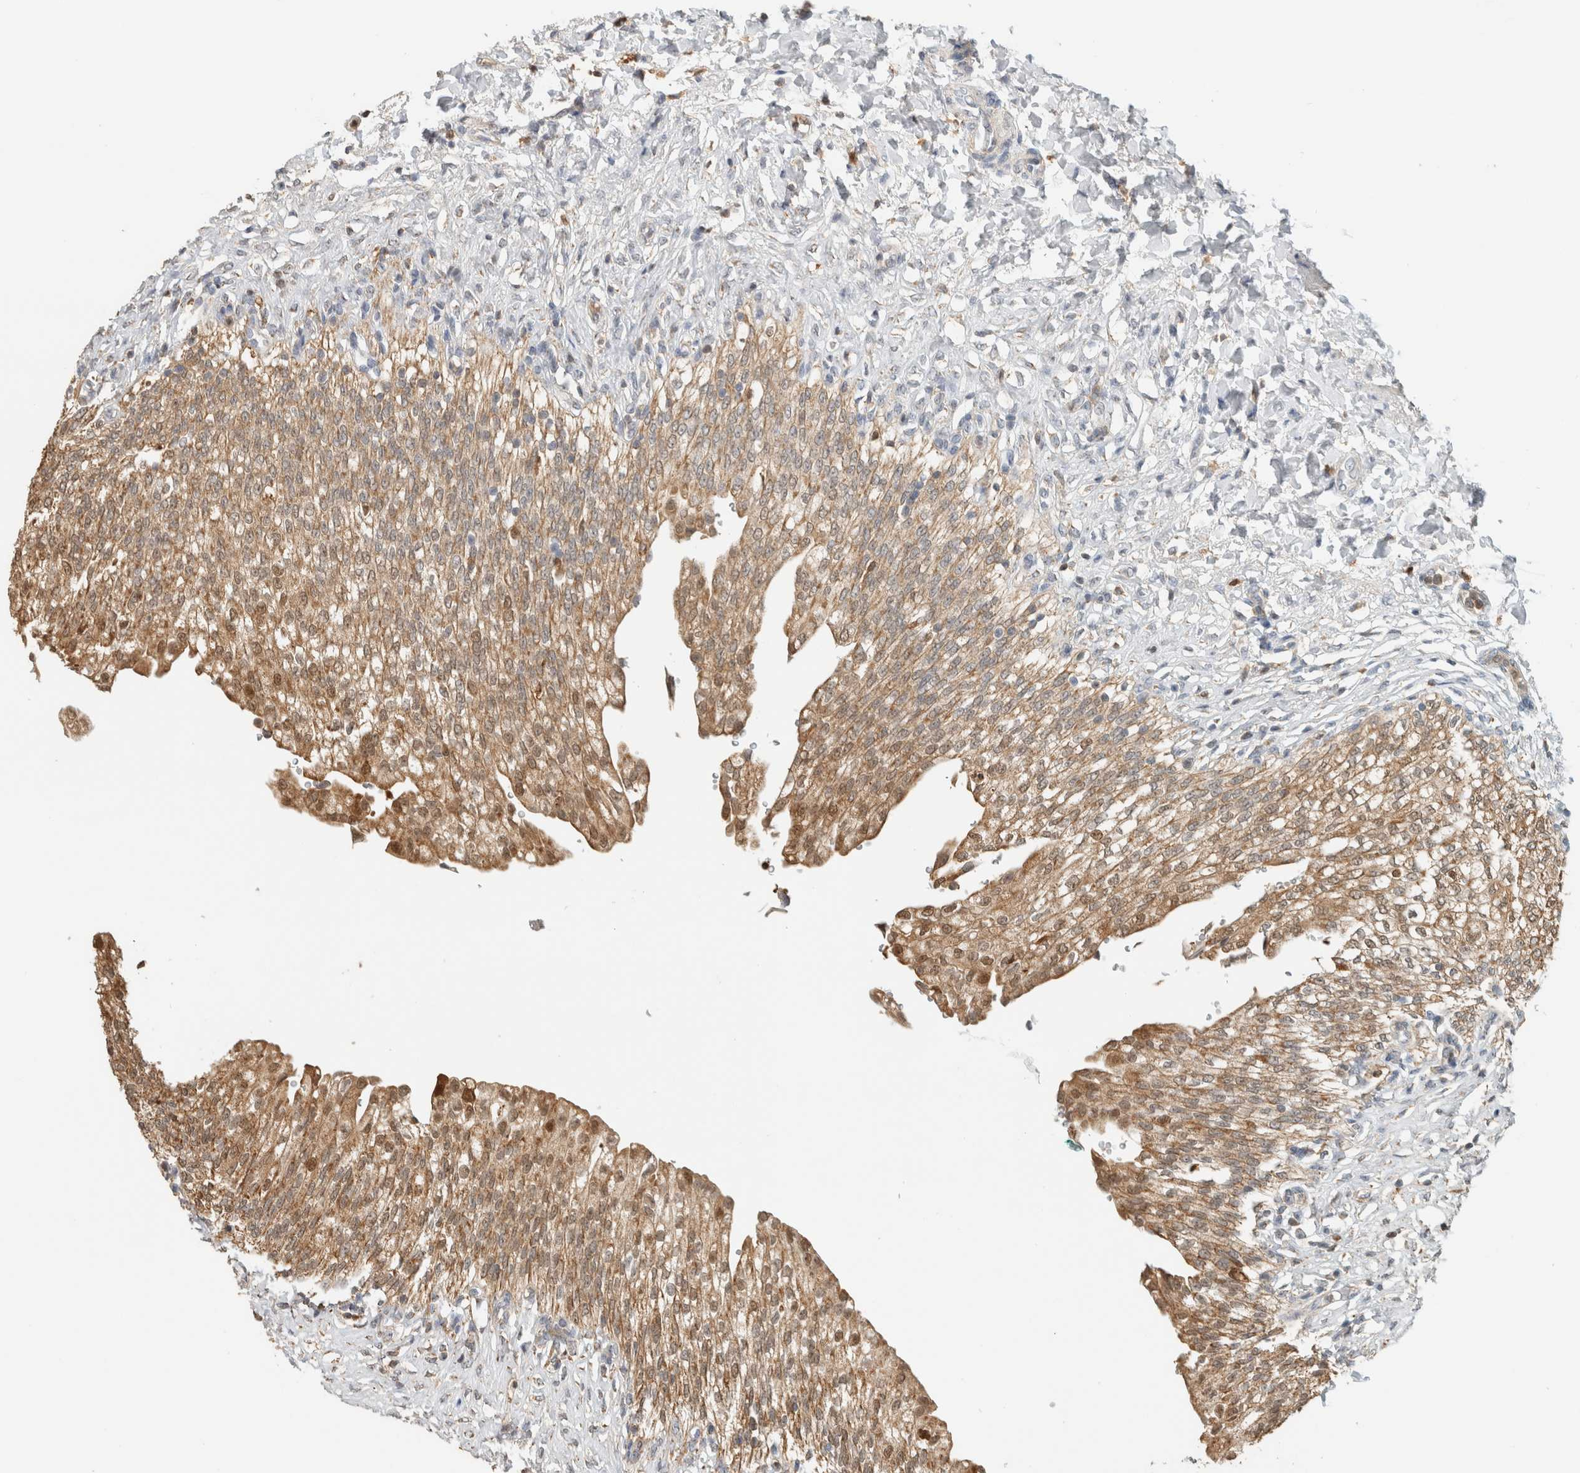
{"staining": {"intensity": "moderate", "quantity": ">75%", "location": "cytoplasmic/membranous,nuclear"}, "tissue": "urinary bladder", "cell_type": "Urothelial cells", "image_type": "normal", "snomed": [{"axis": "morphology", "description": "Urothelial carcinoma, High grade"}, {"axis": "topography", "description": "Urinary bladder"}], "caption": "Urinary bladder stained for a protein (brown) demonstrates moderate cytoplasmic/membranous,nuclear positive staining in approximately >75% of urothelial cells.", "gene": "CAPG", "patient": {"sex": "male", "age": 46}}